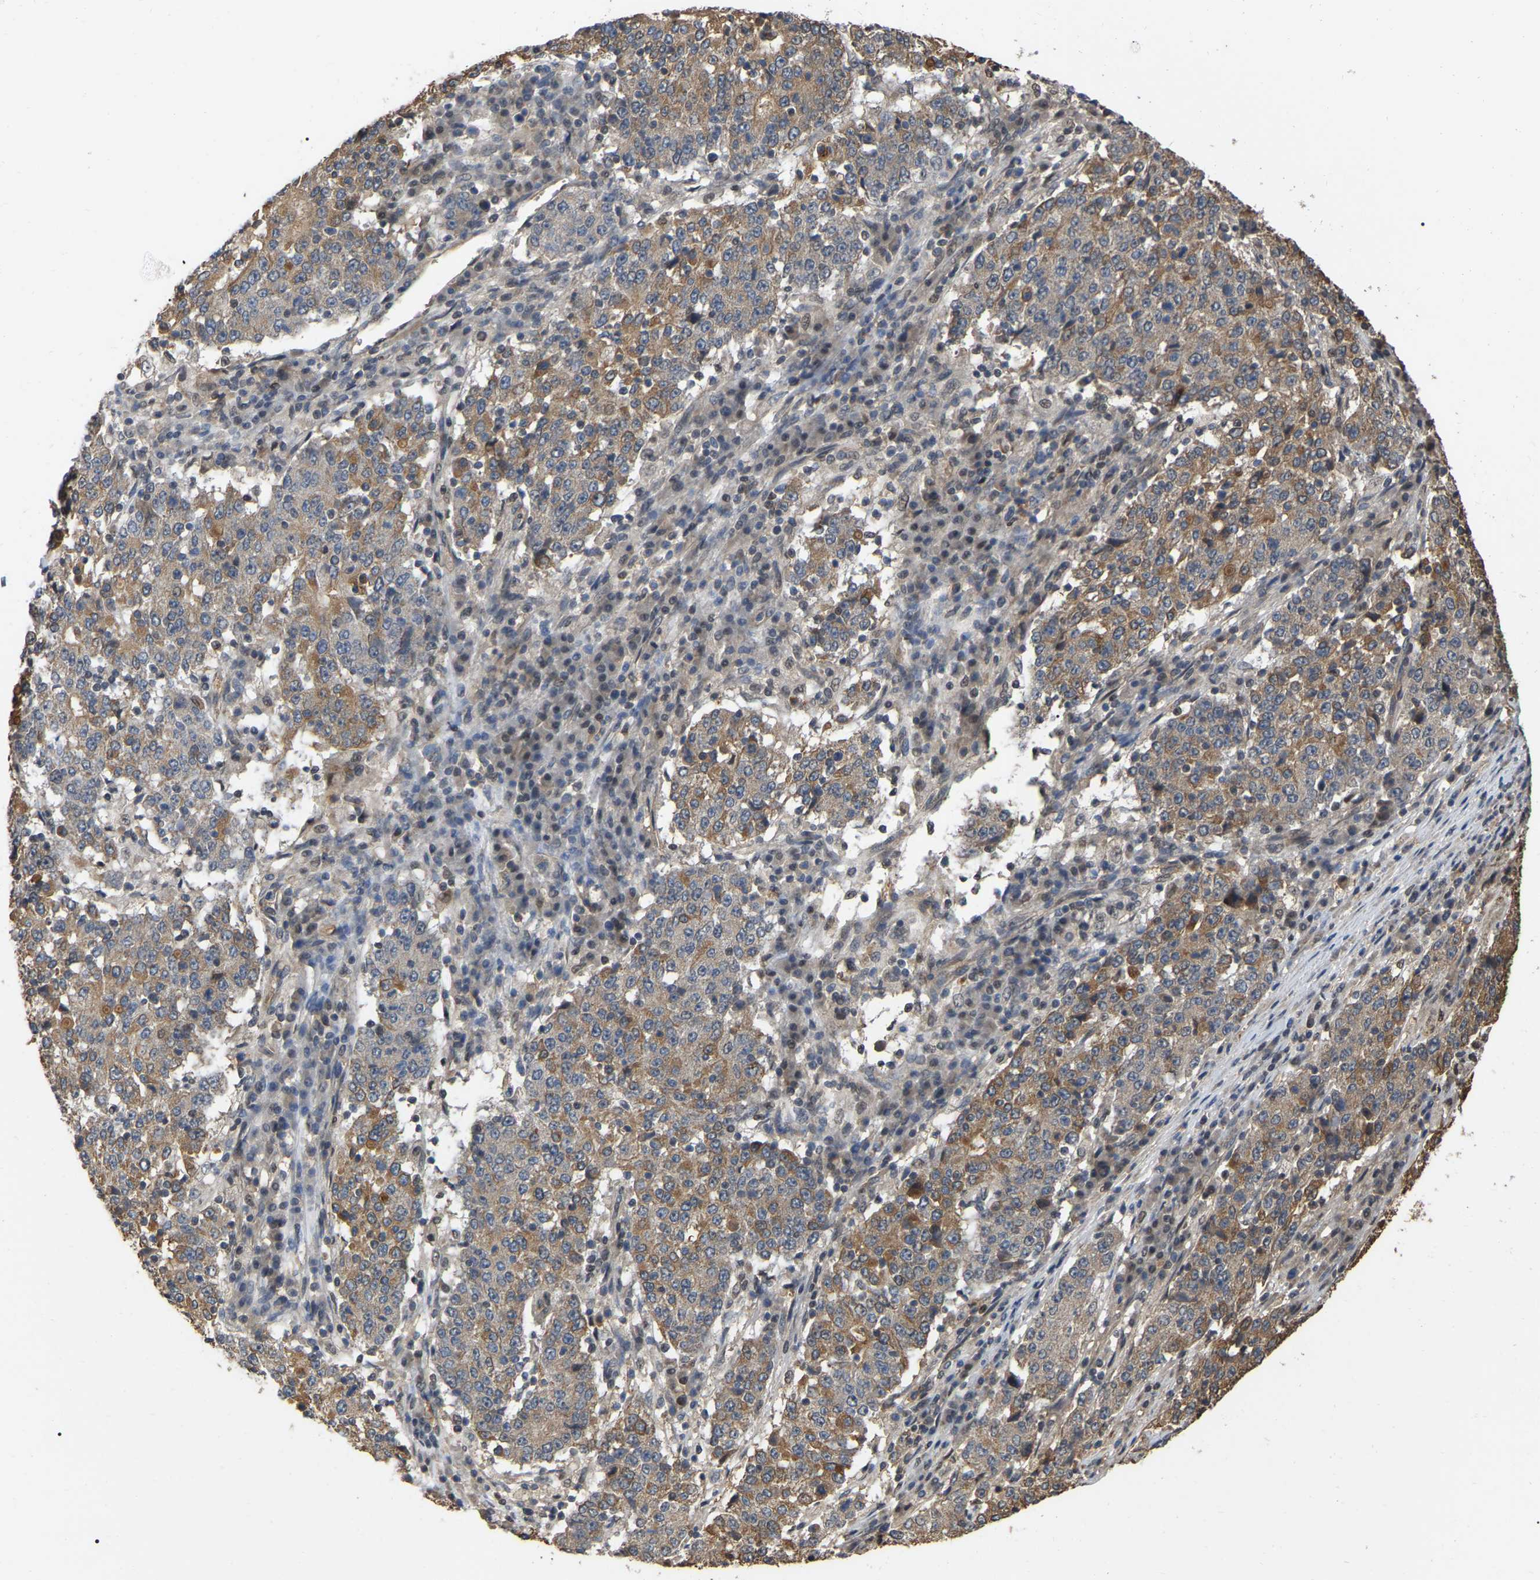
{"staining": {"intensity": "moderate", "quantity": "25%-75%", "location": "cytoplasmic/membranous"}, "tissue": "stomach cancer", "cell_type": "Tumor cells", "image_type": "cancer", "snomed": [{"axis": "morphology", "description": "Adenocarcinoma, NOS"}, {"axis": "topography", "description": "Stomach"}], "caption": "A medium amount of moderate cytoplasmic/membranous expression is identified in about 25%-75% of tumor cells in adenocarcinoma (stomach) tissue.", "gene": "FAM219A", "patient": {"sex": "male", "age": 59}}